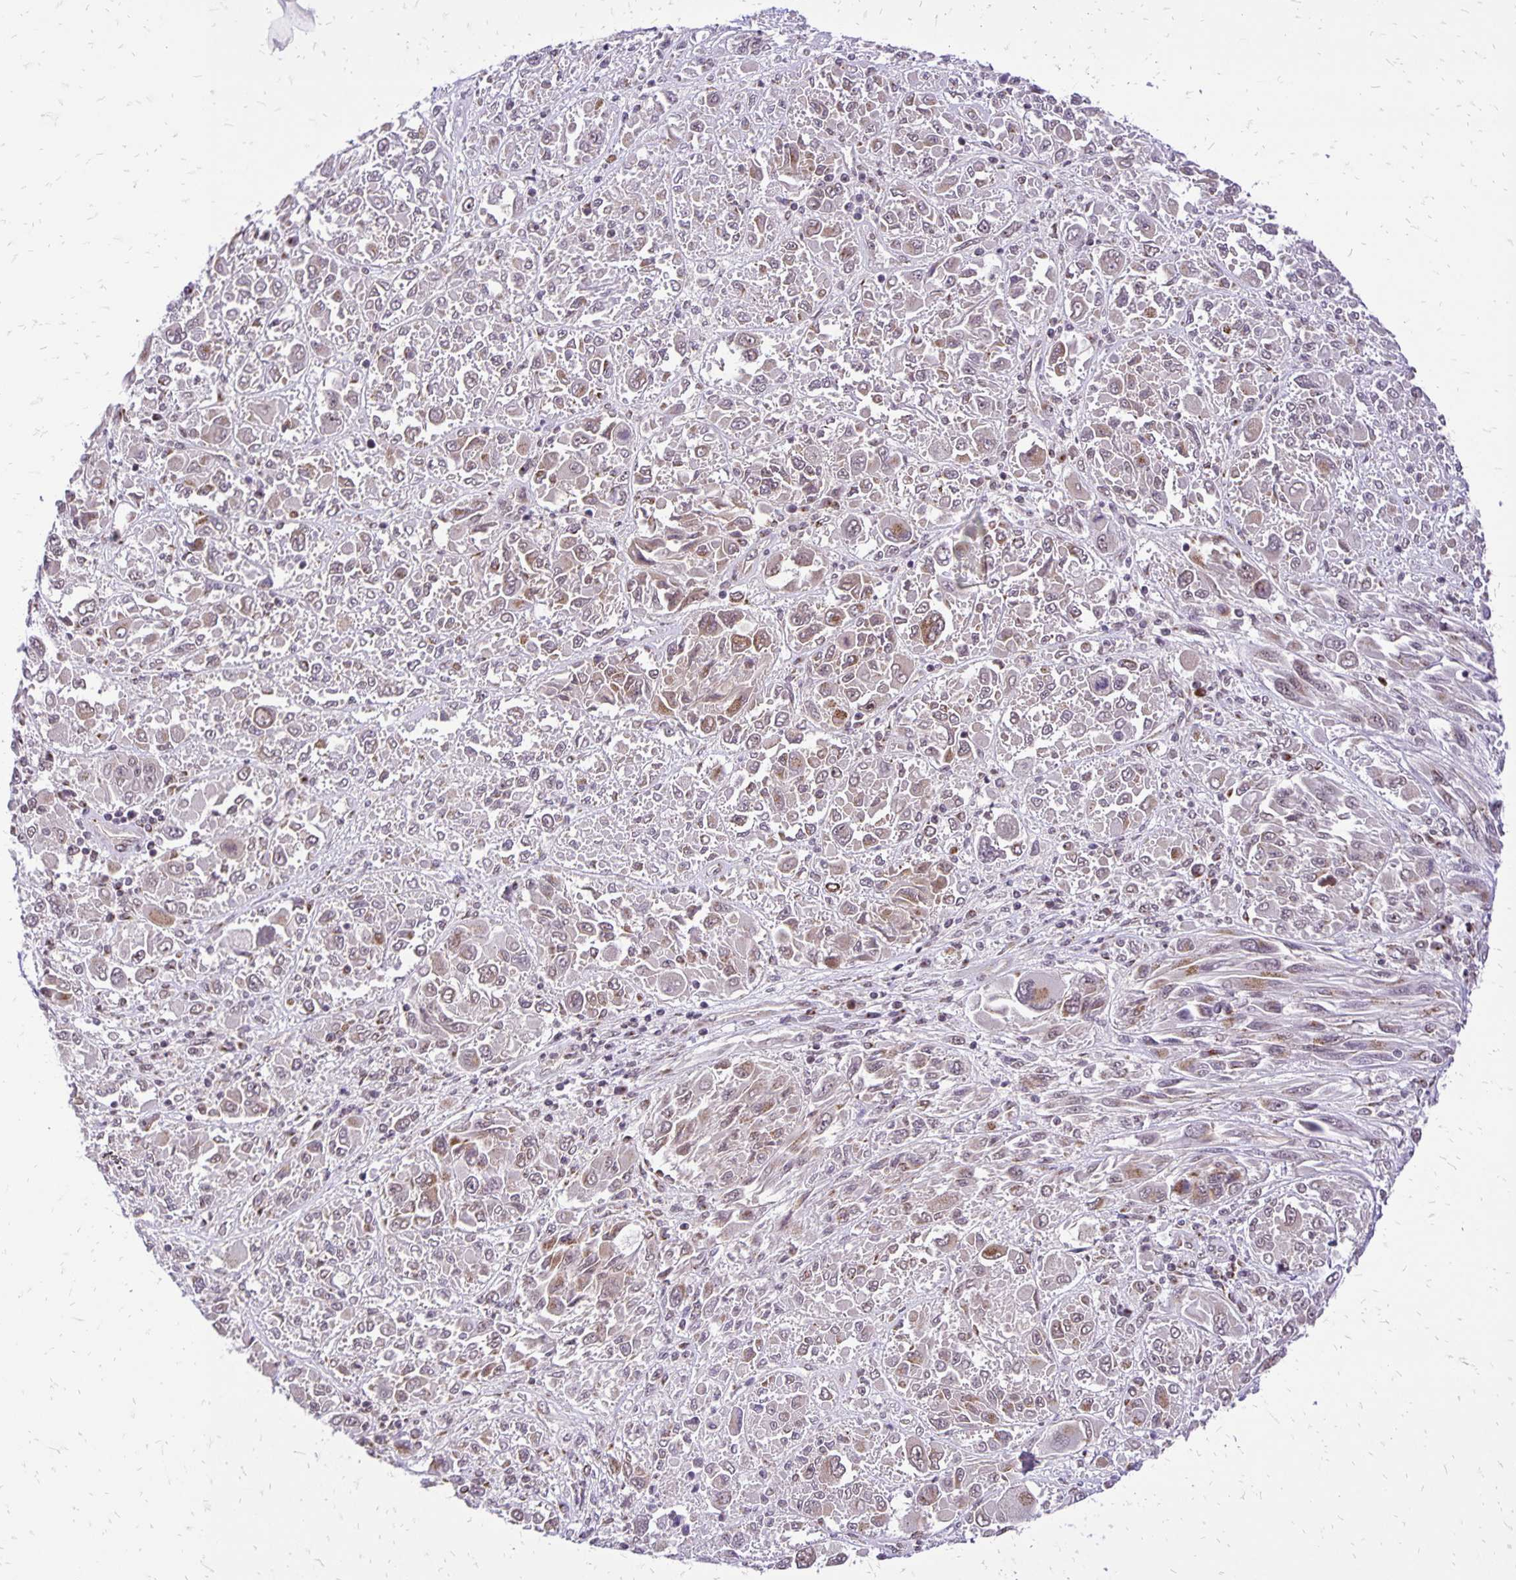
{"staining": {"intensity": "weak", "quantity": "25%-75%", "location": "cytoplasmic/membranous,nuclear"}, "tissue": "melanoma", "cell_type": "Tumor cells", "image_type": "cancer", "snomed": [{"axis": "morphology", "description": "Malignant melanoma, NOS"}, {"axis": "topography", "description": "Skin"}], "caption": "Human malignant melanoma stained with a brown dye displays weak cytoplasmic/membranous and nuclear positive staining in about 25%-75% of tumor cells.", "gene": "GOLGA5", "patient": {"sex": "female", "age": 91}}